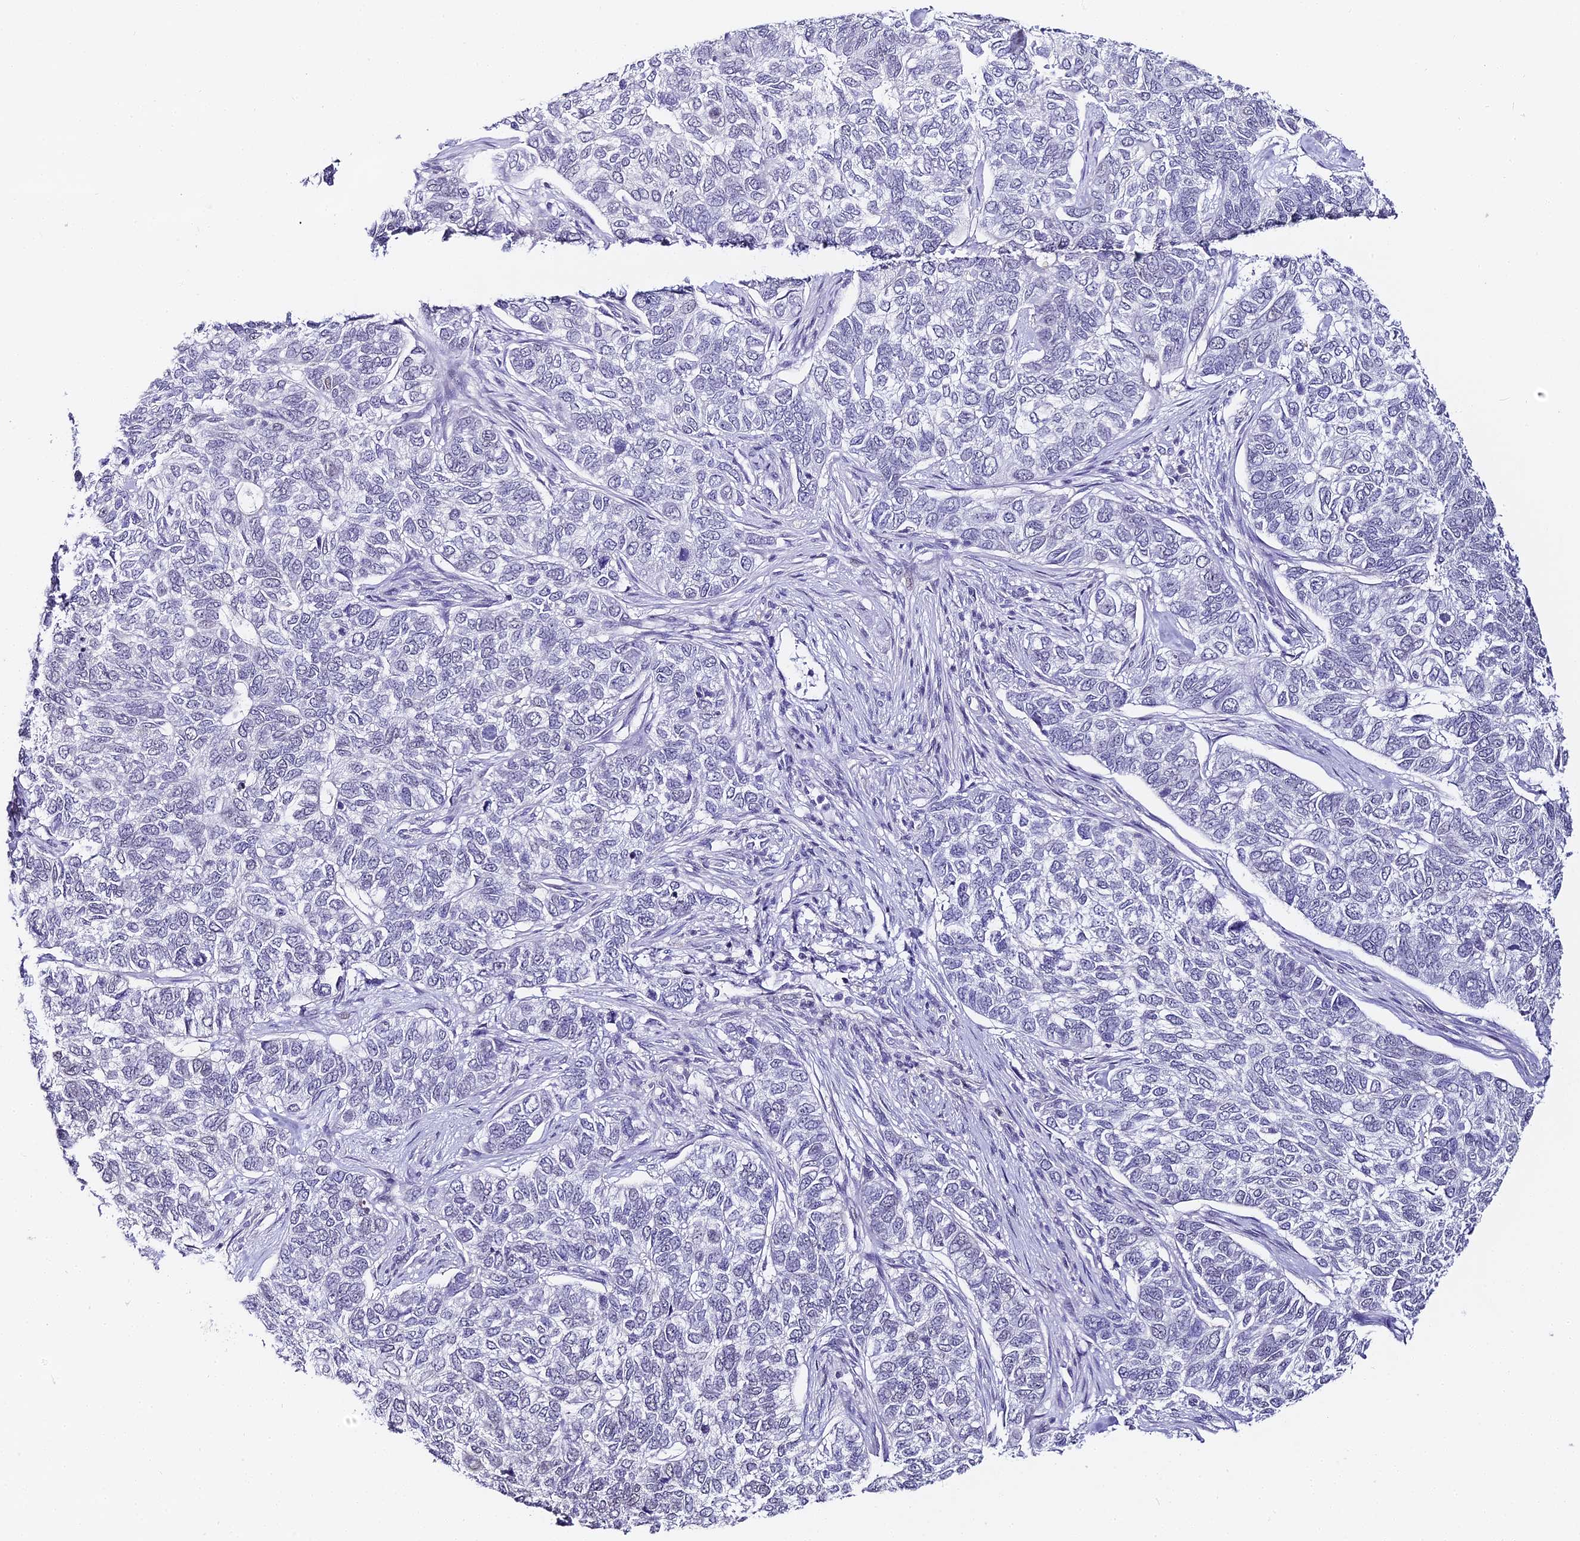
{"staining": {"intensity": "negative", "quantity": "none", "location": "none"}, "tissue": "skin cancer", "cell_type": "Tumor cells", "image_type": "cancer", "snomed": [{"axis": "morphology", "description": "Basal cell carcinoma"}, {"axis": "topography", "description": "Skin"}], "caption": "Tumor cells are negative for brown protein staining in skin basal cell carcinoma.", "gene": "ABHD14A-ACY1", "patient": {"sex": "female", "age": 65}}